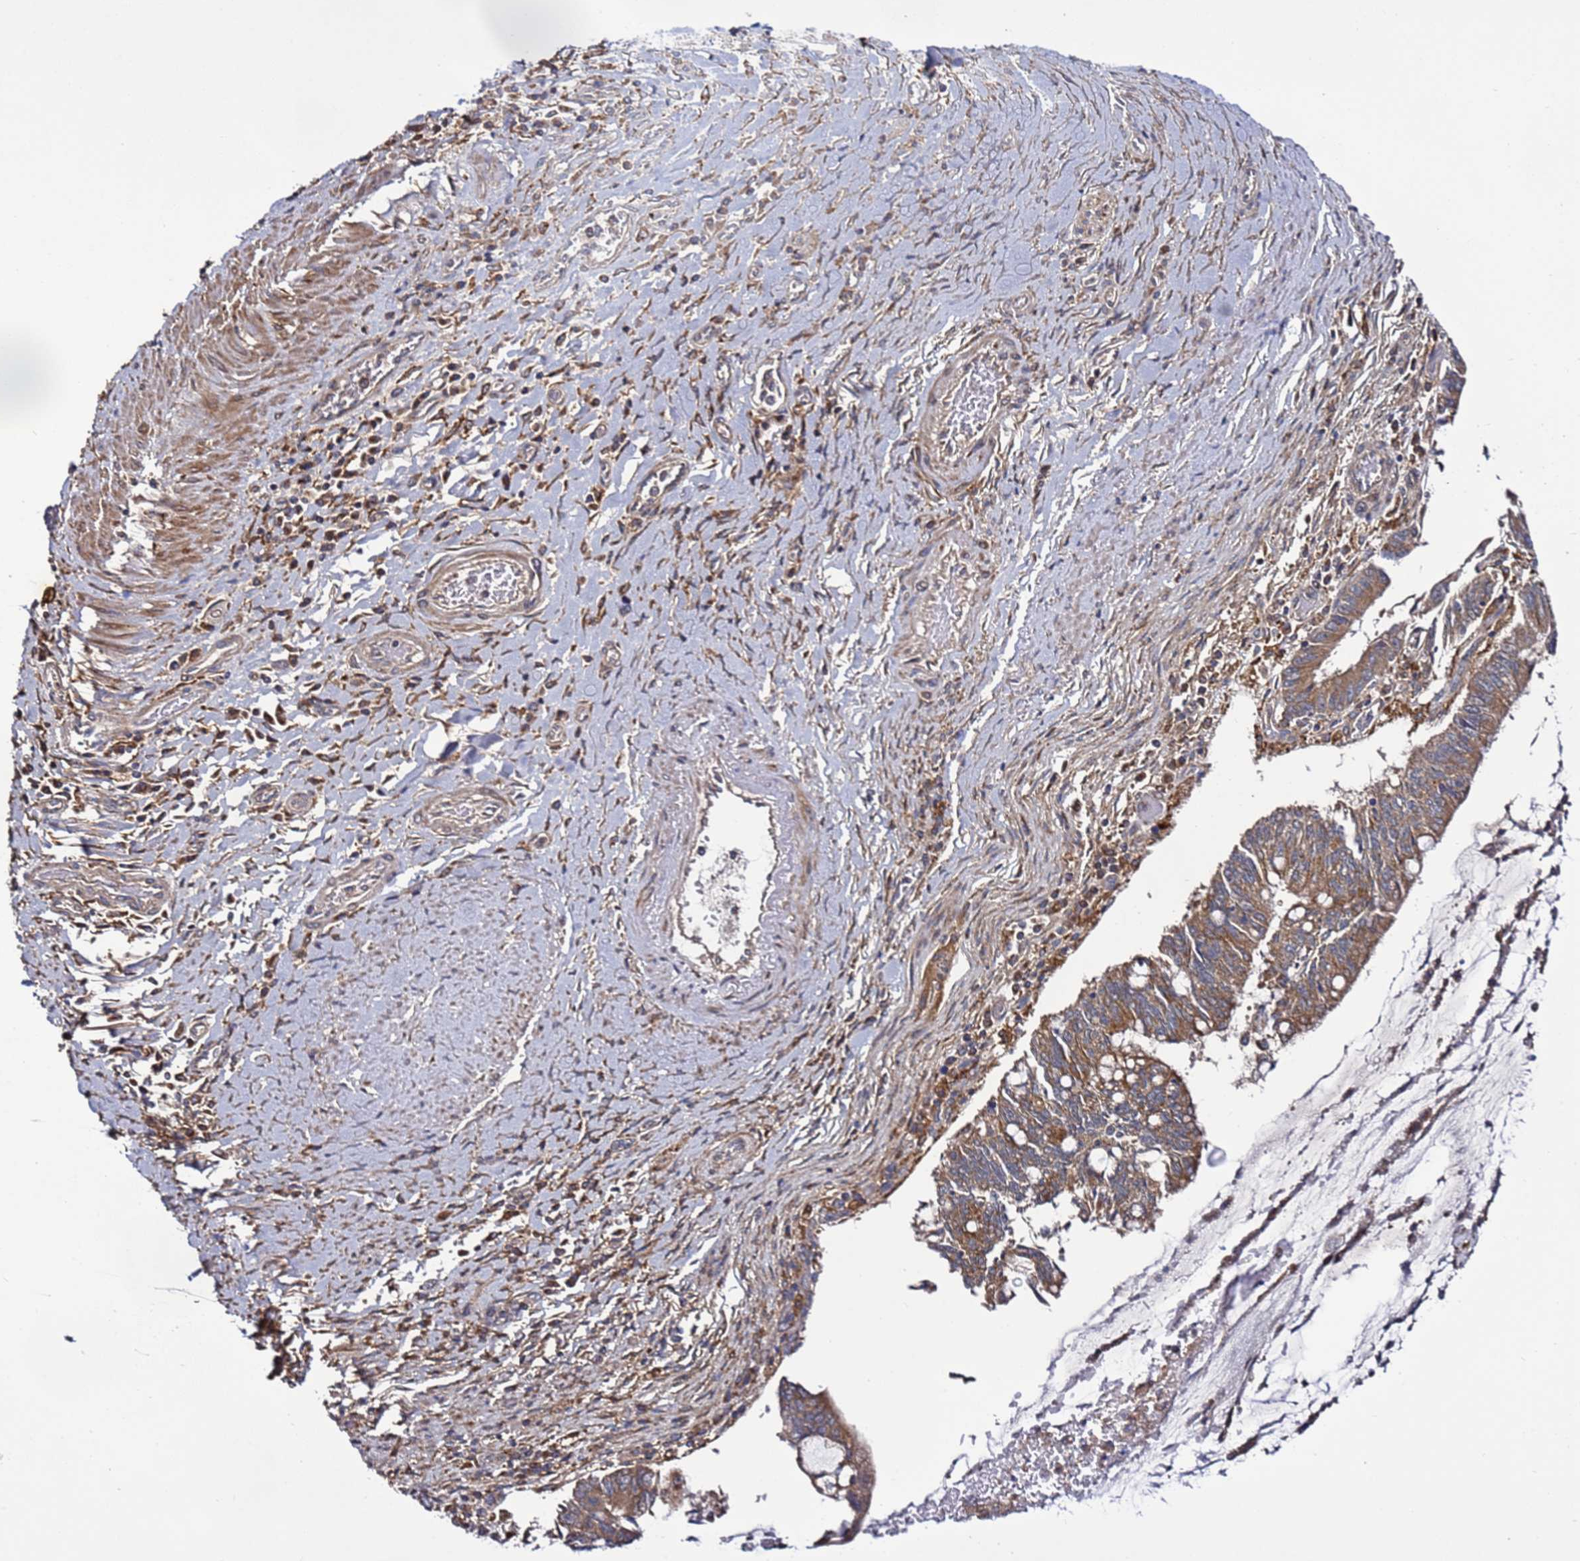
{"staining": {"intensity": "moderate", "quantity": ">75%", "location": "cytoplasmic/membranous"}, "tissue": "pancreatic cancer", "cell_type": "Tumor cells", "image_type": "cancer", "snomed": [{"axis": "morphology", "description": "Adenocarcinoma, NOS"}, {"axis": "topography", "description": "Pancreas"}], "caption": "Pancreatic cancer was stained to show a protein in brown. There is medium levels of moderate cytoplasmic/membranous positivity in about >75% of tumor cells.", "gene": "TMEM176B", "patient": {"sex": "female", "age": 50}}